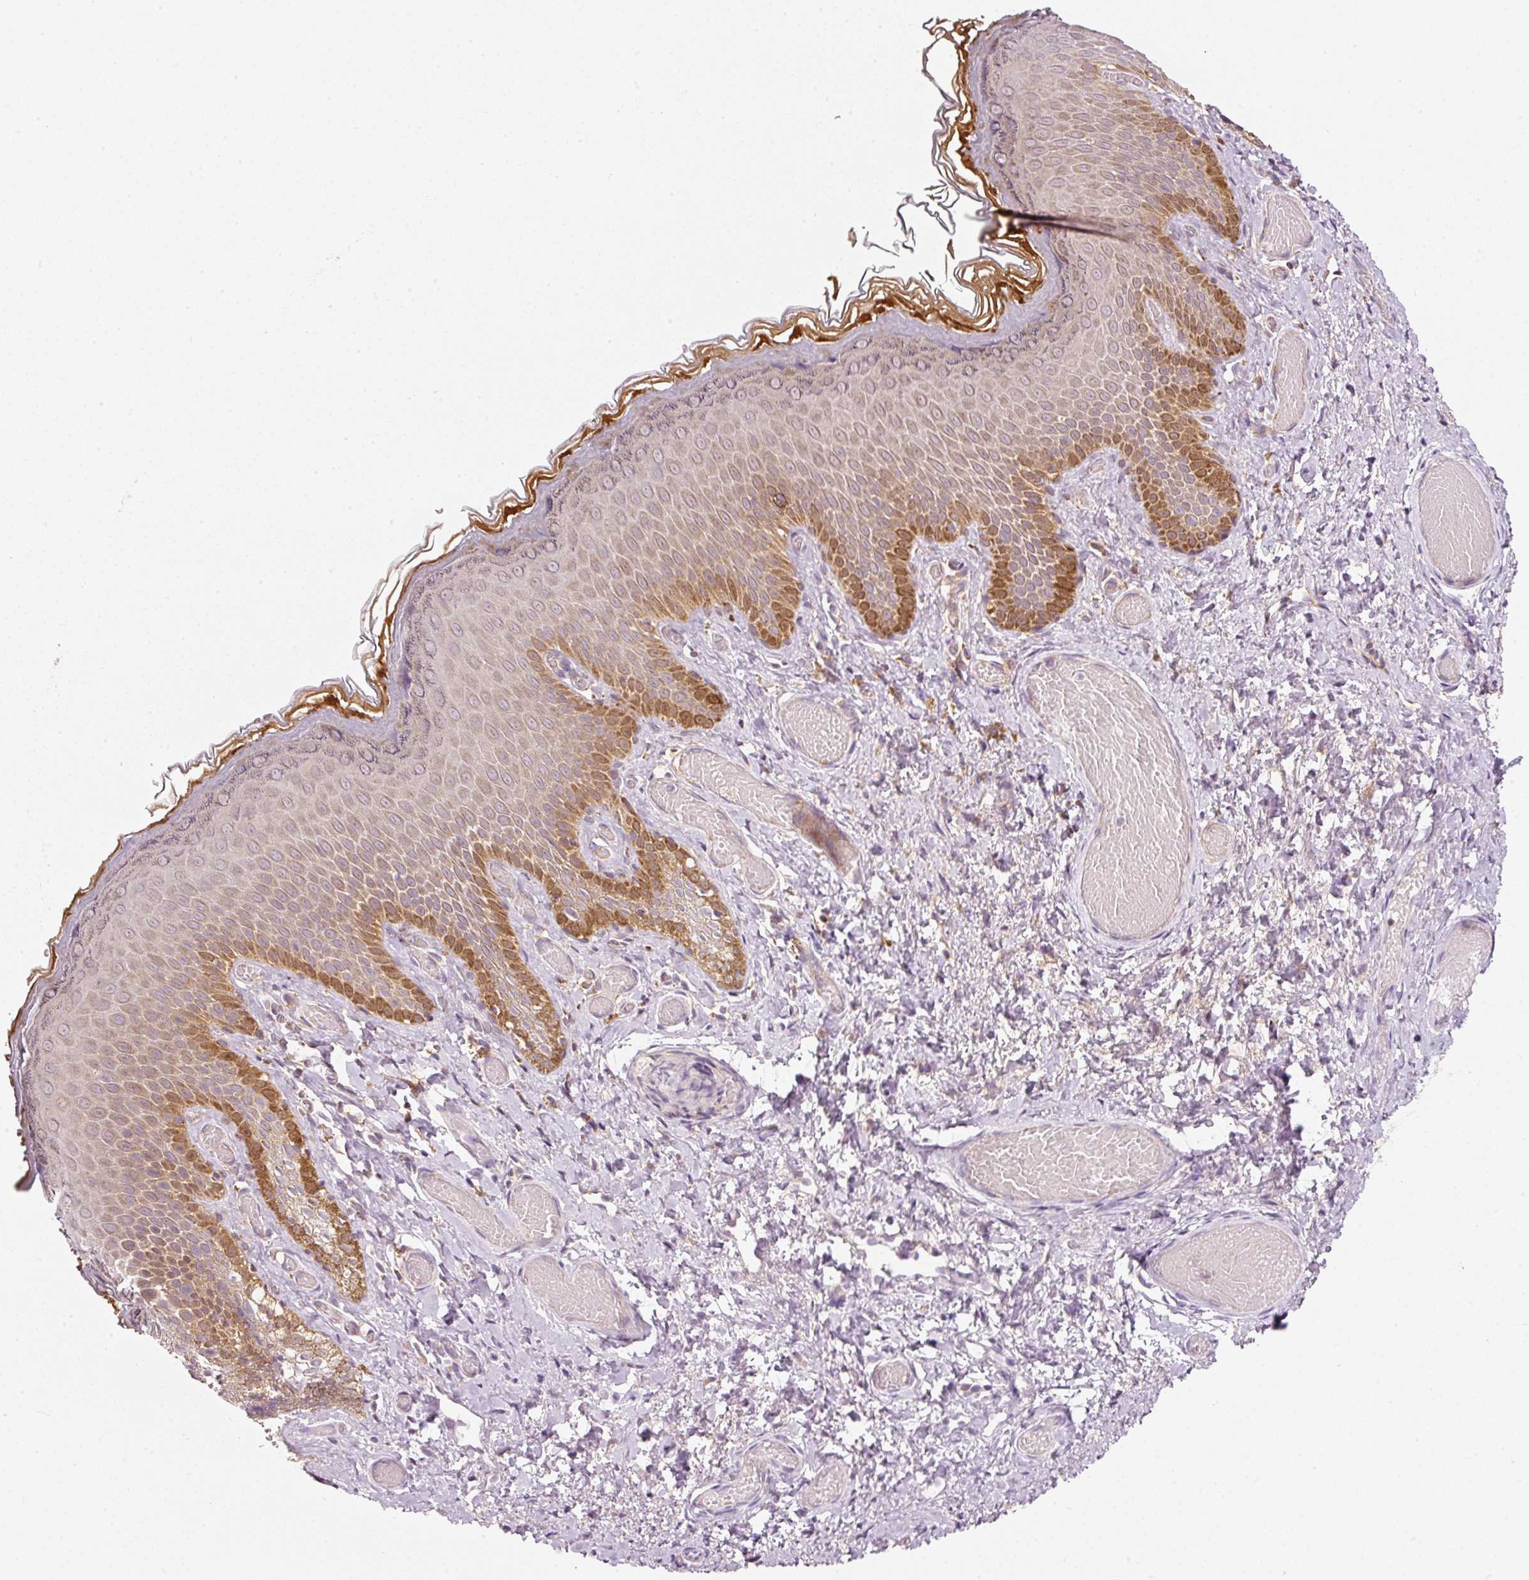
{"staining": {"intensity": "strong", "quantity": "25%-75%", "location": "cytoplasmic/membranous,nuclear"}, "tissue": "skin", "cell_type": "Epidermal cells", "image_type": "normal", "snomed": [{"axis": "morphology", "description": "Normal tissue, NOS"}, {"axis": "topography", "description": "Anal"}], "caption": "Protein analysis of unremarkable skin shows strong cytoplasmic/membranous,nuclear expression in approximately 25%-75% of epidermal cells. (Brightfield microscopy of DAB IHC at high magnification).", "gene": "FAM78B", "patient": {"sex": "female", "age": 40}}